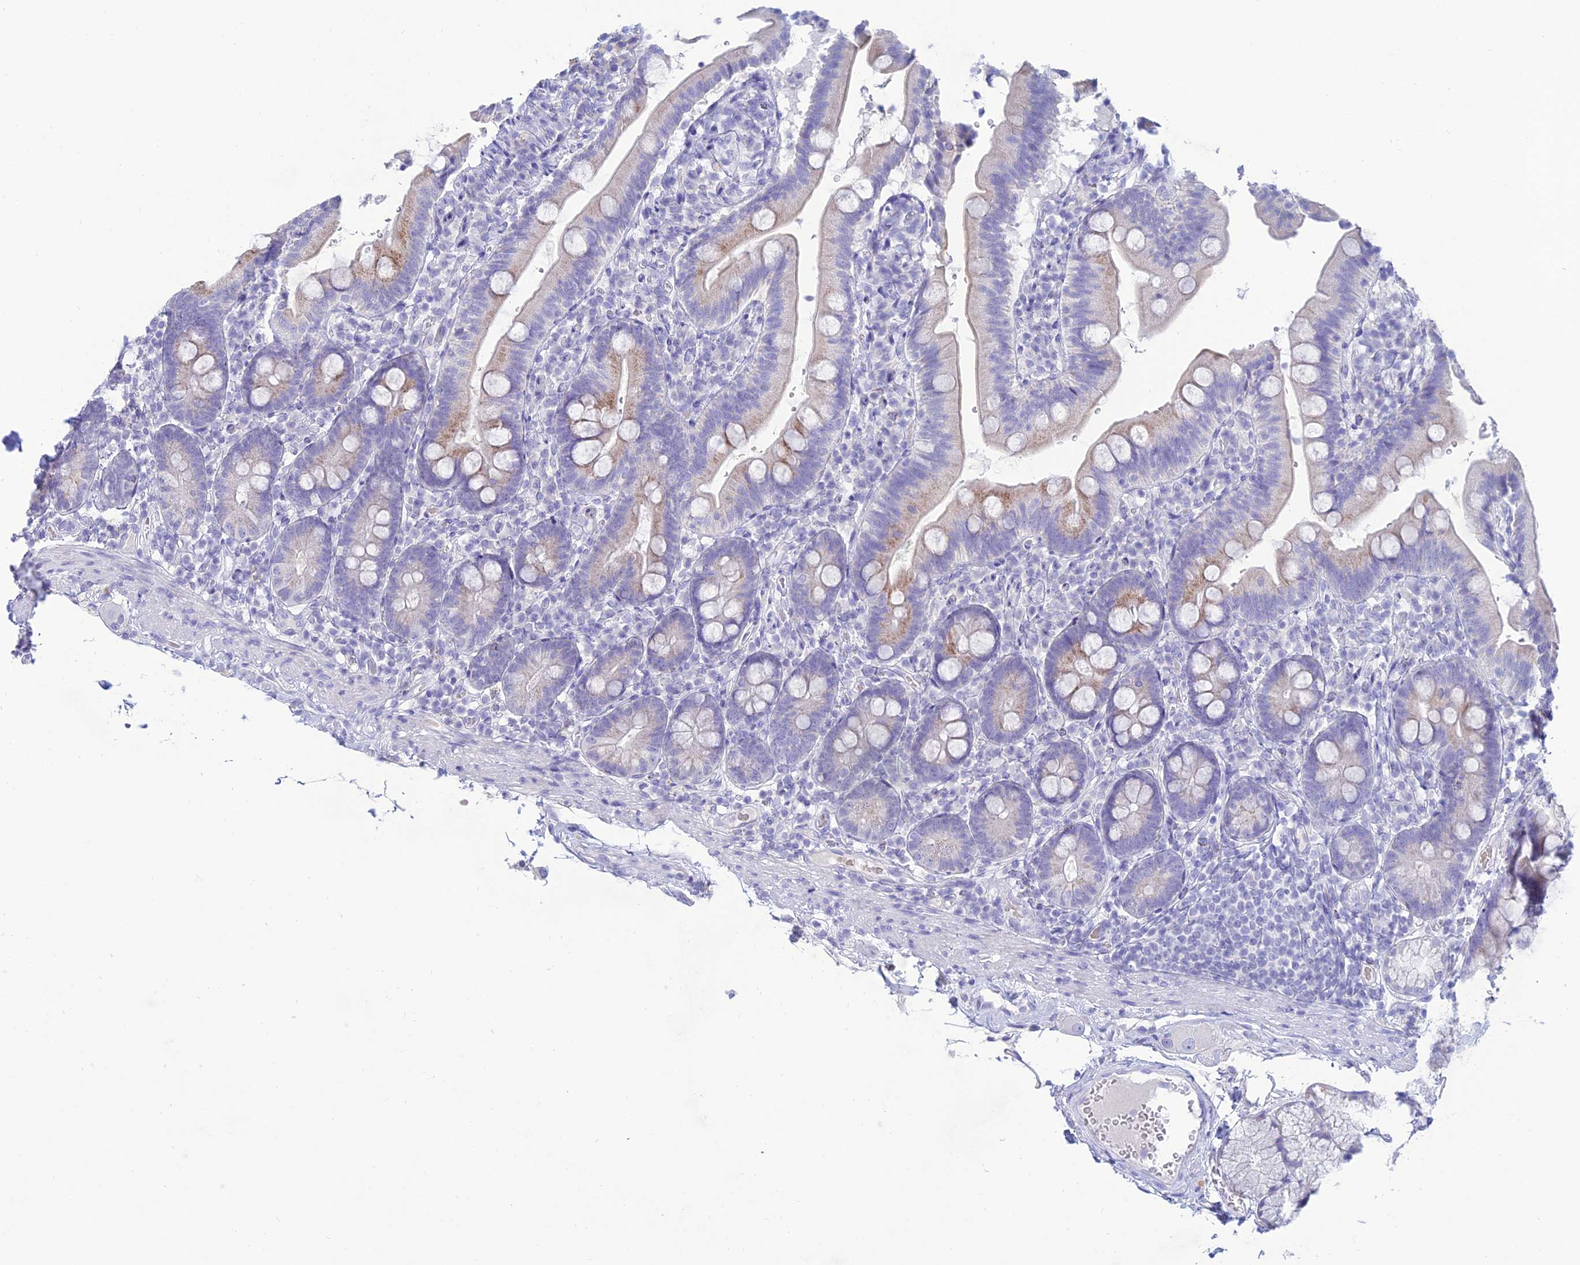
{"staining": {"intensity": "weak", "quantity": "25%-75%", "location": "cytoplasmic/membranous"}, "tissue": "duodenum", "cell_type": "Glandular cells", "image_type": "normal", "snomed": [{"axis": "morphology", "description": "Normal tissue, NOS"}, {"axis": "topography", "description": "Duodenum"}], "caption": "An IHC image of unremarkable tissue is shown. Protein staining in brown labels weak cytoplasmic/membranous positivity in duodenum within glandular cells. Nuclei are stained in blue.", "gene": "MAL2", "patient": {"sex": "female", "age": 67}}